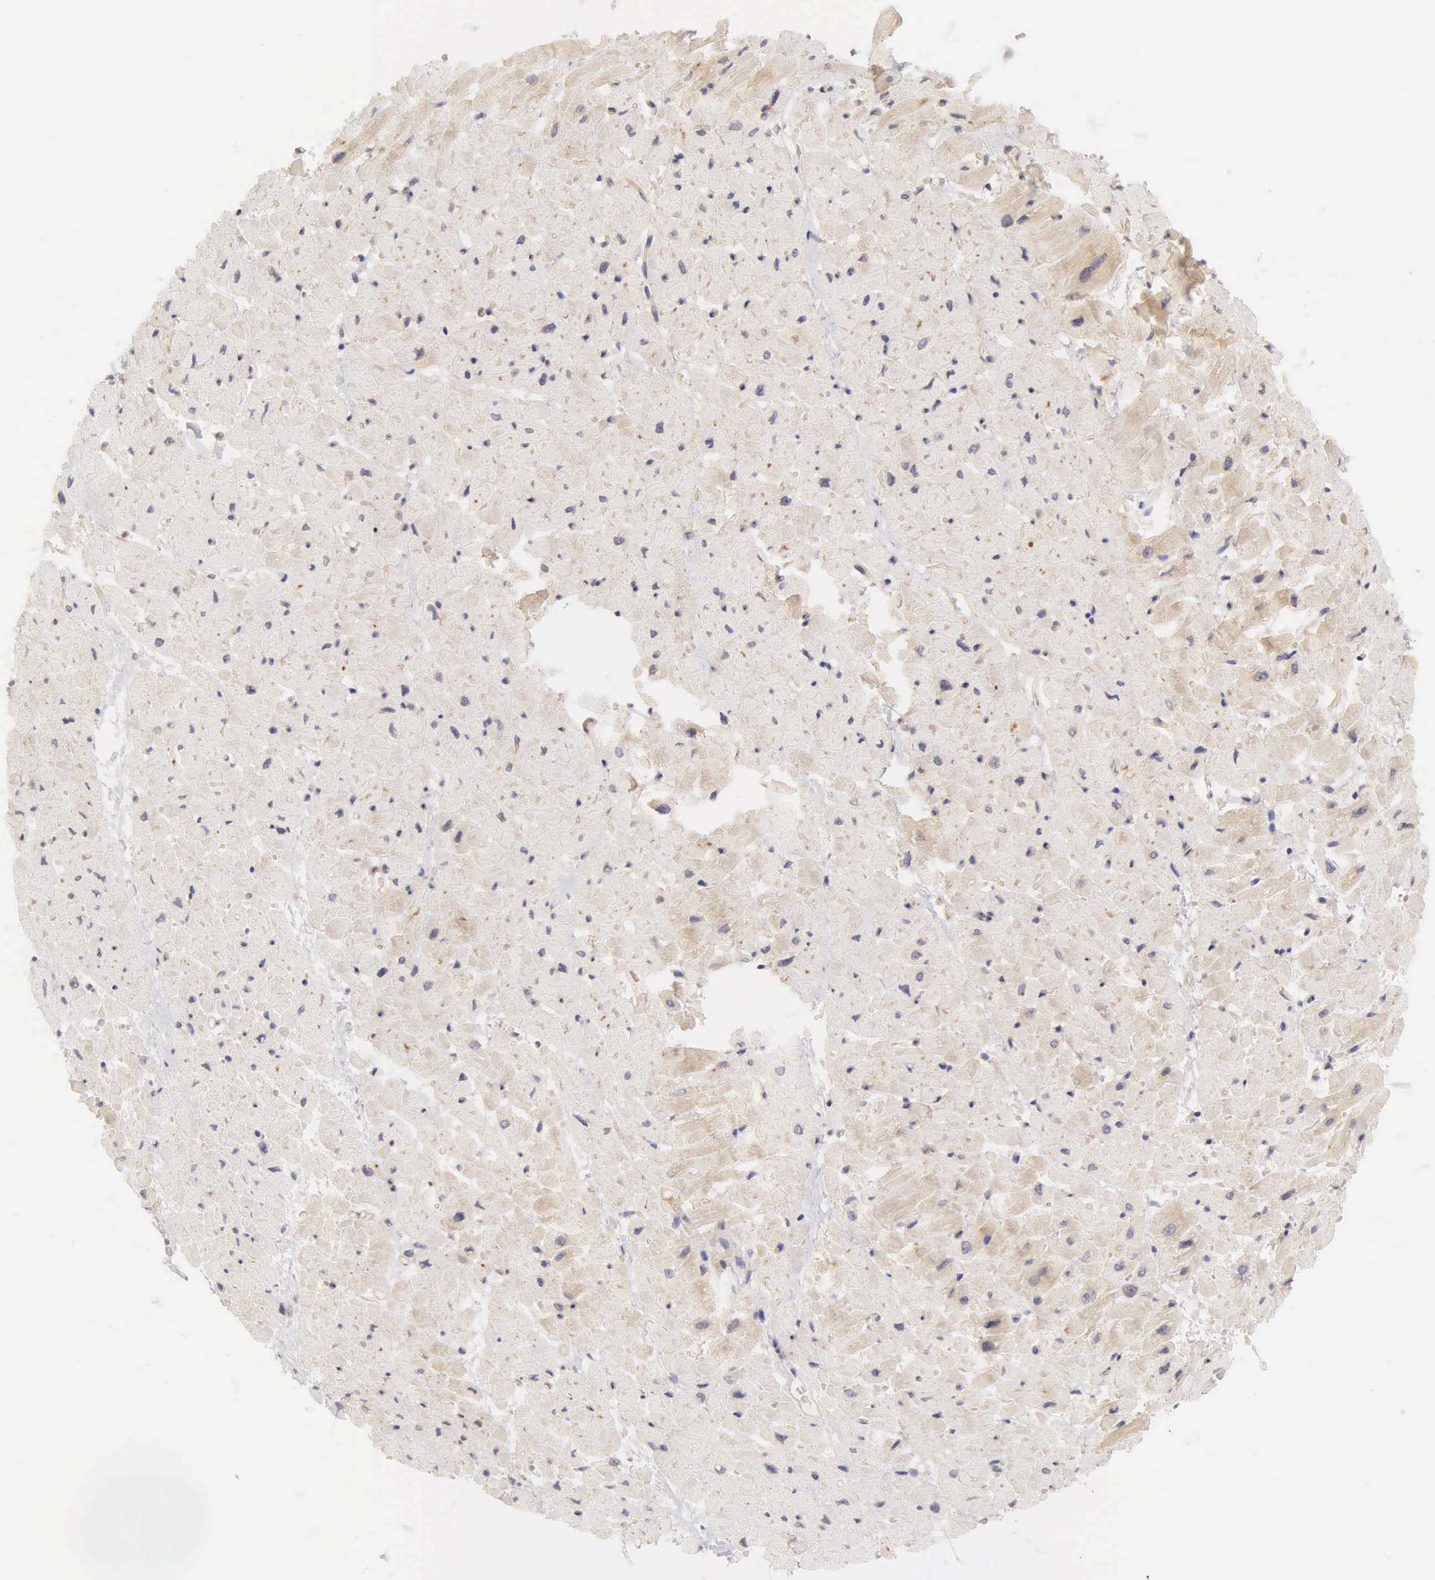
{"staining": {"intensity": "weak", "quantity": ">75%", "location": "cytoplasmic/membranous"}, "tissue": "heart muscle", "cell_type": "Cardiomyocytes", "image_type": "normal", "snomed": [{"axis": "morphology", "description": "Normal tissue, NOS"}, {"axis": "topography", "description": "Heart"}], "caption": "Cardiomyocytes exhibit weak cytoplasmic/membranous positivity in approximately >75% of cells in benign heart muscle. The staining was performed using DAB to visualize the protein expression in brown, while the nuclei were stained in blue with hematoxylin (Magnification: 20x).", "gene": "CD1A", "patient": {"sex": "male", "age": 45}}